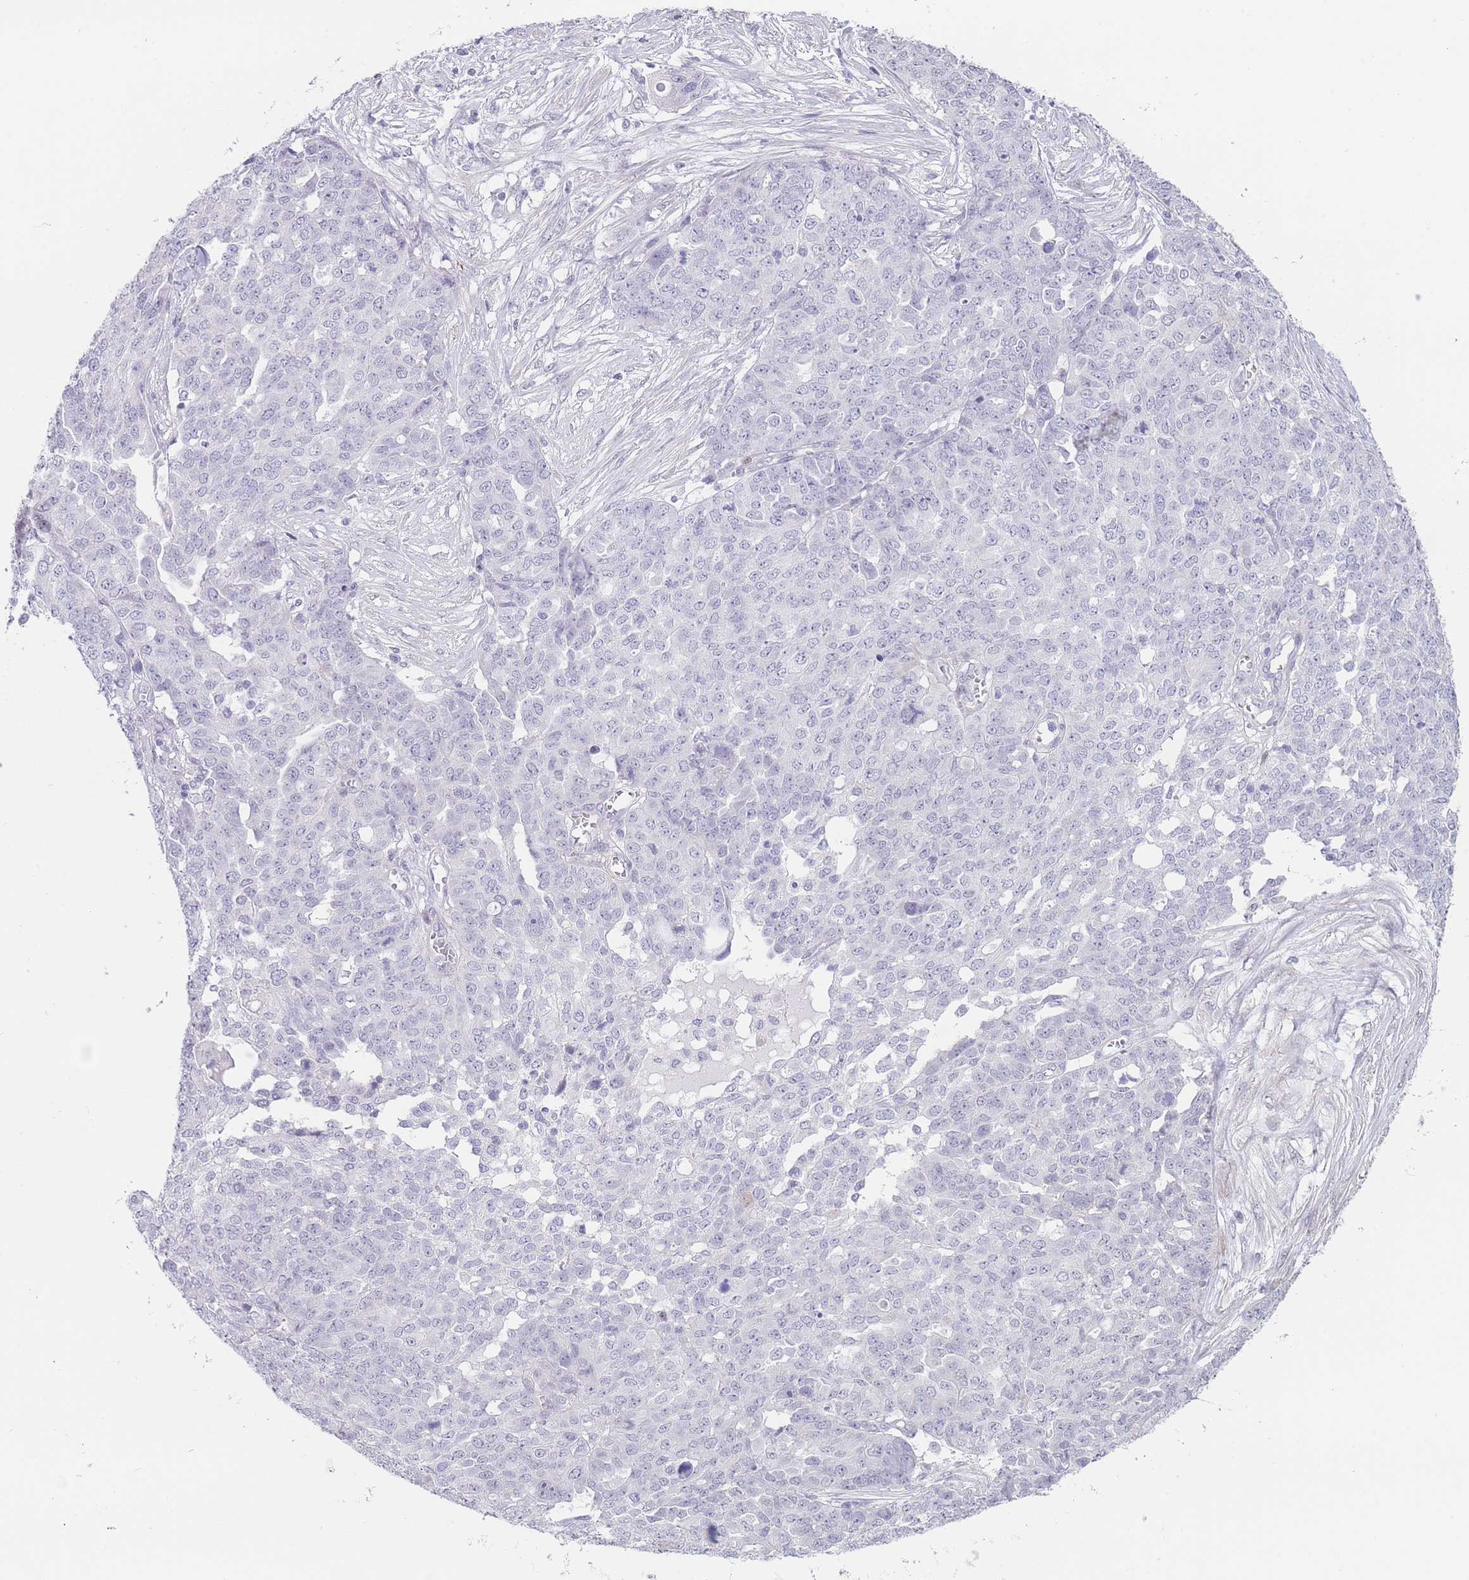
{"staining": {"intensity": "negative", "quantity": "none", "location": "none"}, "tissue": "ovarian cancer", "cell_type": "Tumor cells", "image_type": "cancer", "snomed": [{"axis": "morphology", "description": "Cystadenocarcinoma, serous, NOS"}, {"axis": "topography", "description": "Soft tissue"}, {"axis": "topography", "description": "Ovary"}], "caption": "The IHC histopathology image has no significant positivity in tumor cells of ovarian cancer tissue. (DAB (3,3'-diaminobenzidine) immunohistochemistry (IHC), high magnification).", "gene": "ASAP3", "patient": {"sex": "female", "age": 57}}